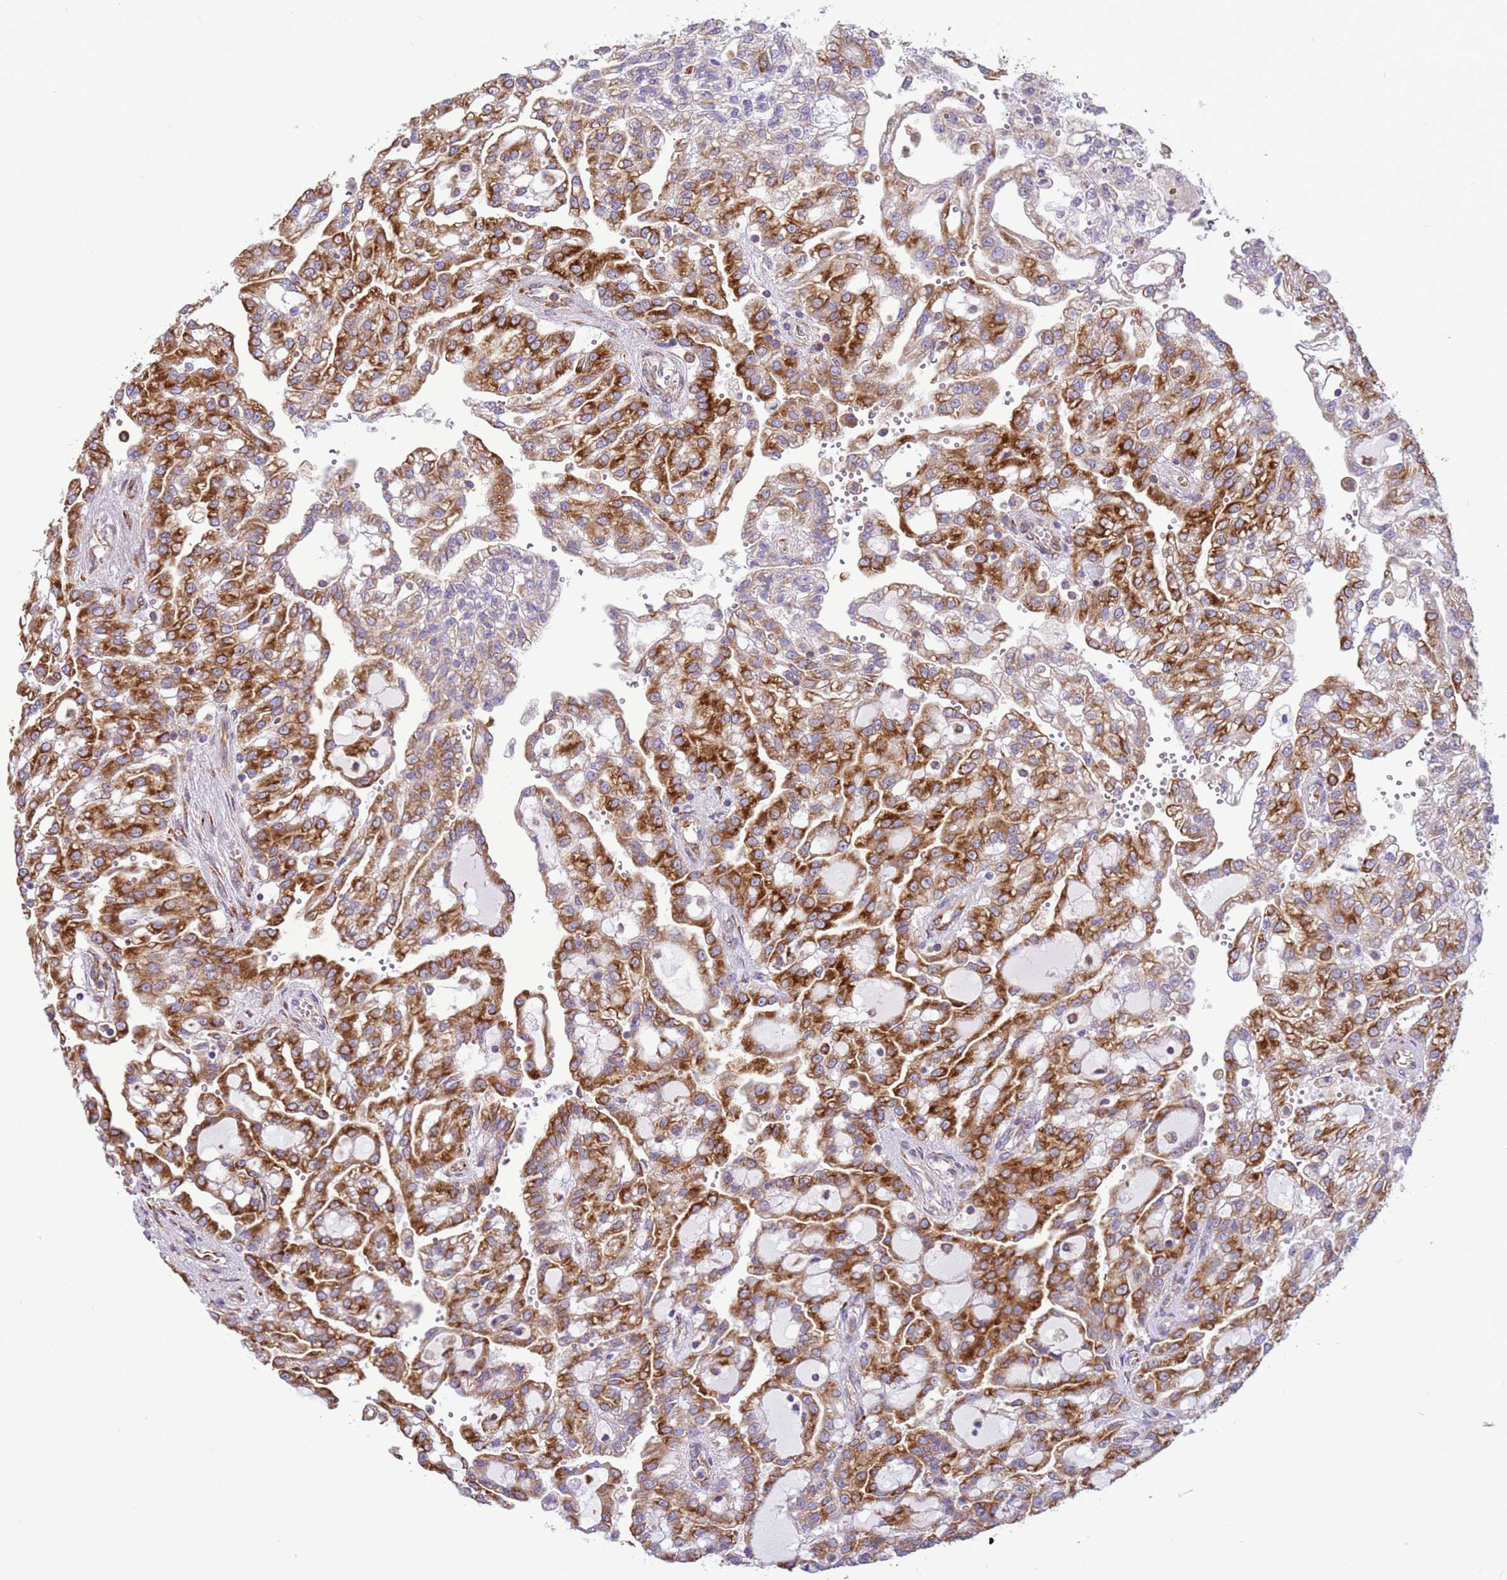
{"staining": {"intensity": "moderate", "quantity": ">75%", "location": "cytoplasmic/membranous"}, "tissue": "renal cancer", "cell_type": "Tumor cells", "image_type": "cancer", "snomed": [{"axis": "morphology", "description": "Adenocarcinoma, NOS"}, {"axis": "topography", "description": "Kidney"}], "caption": "Immunohistochemical staining of human adenocarcinoma (renal) reveals moderate cytoplasmic/membranous protein staining in about >75% of tumor cells. The protein of interest is shown in brown color, while the nuclei are stained blue.", "gene": "VARS1", "patient": {"sex": "male", "age": 63}}